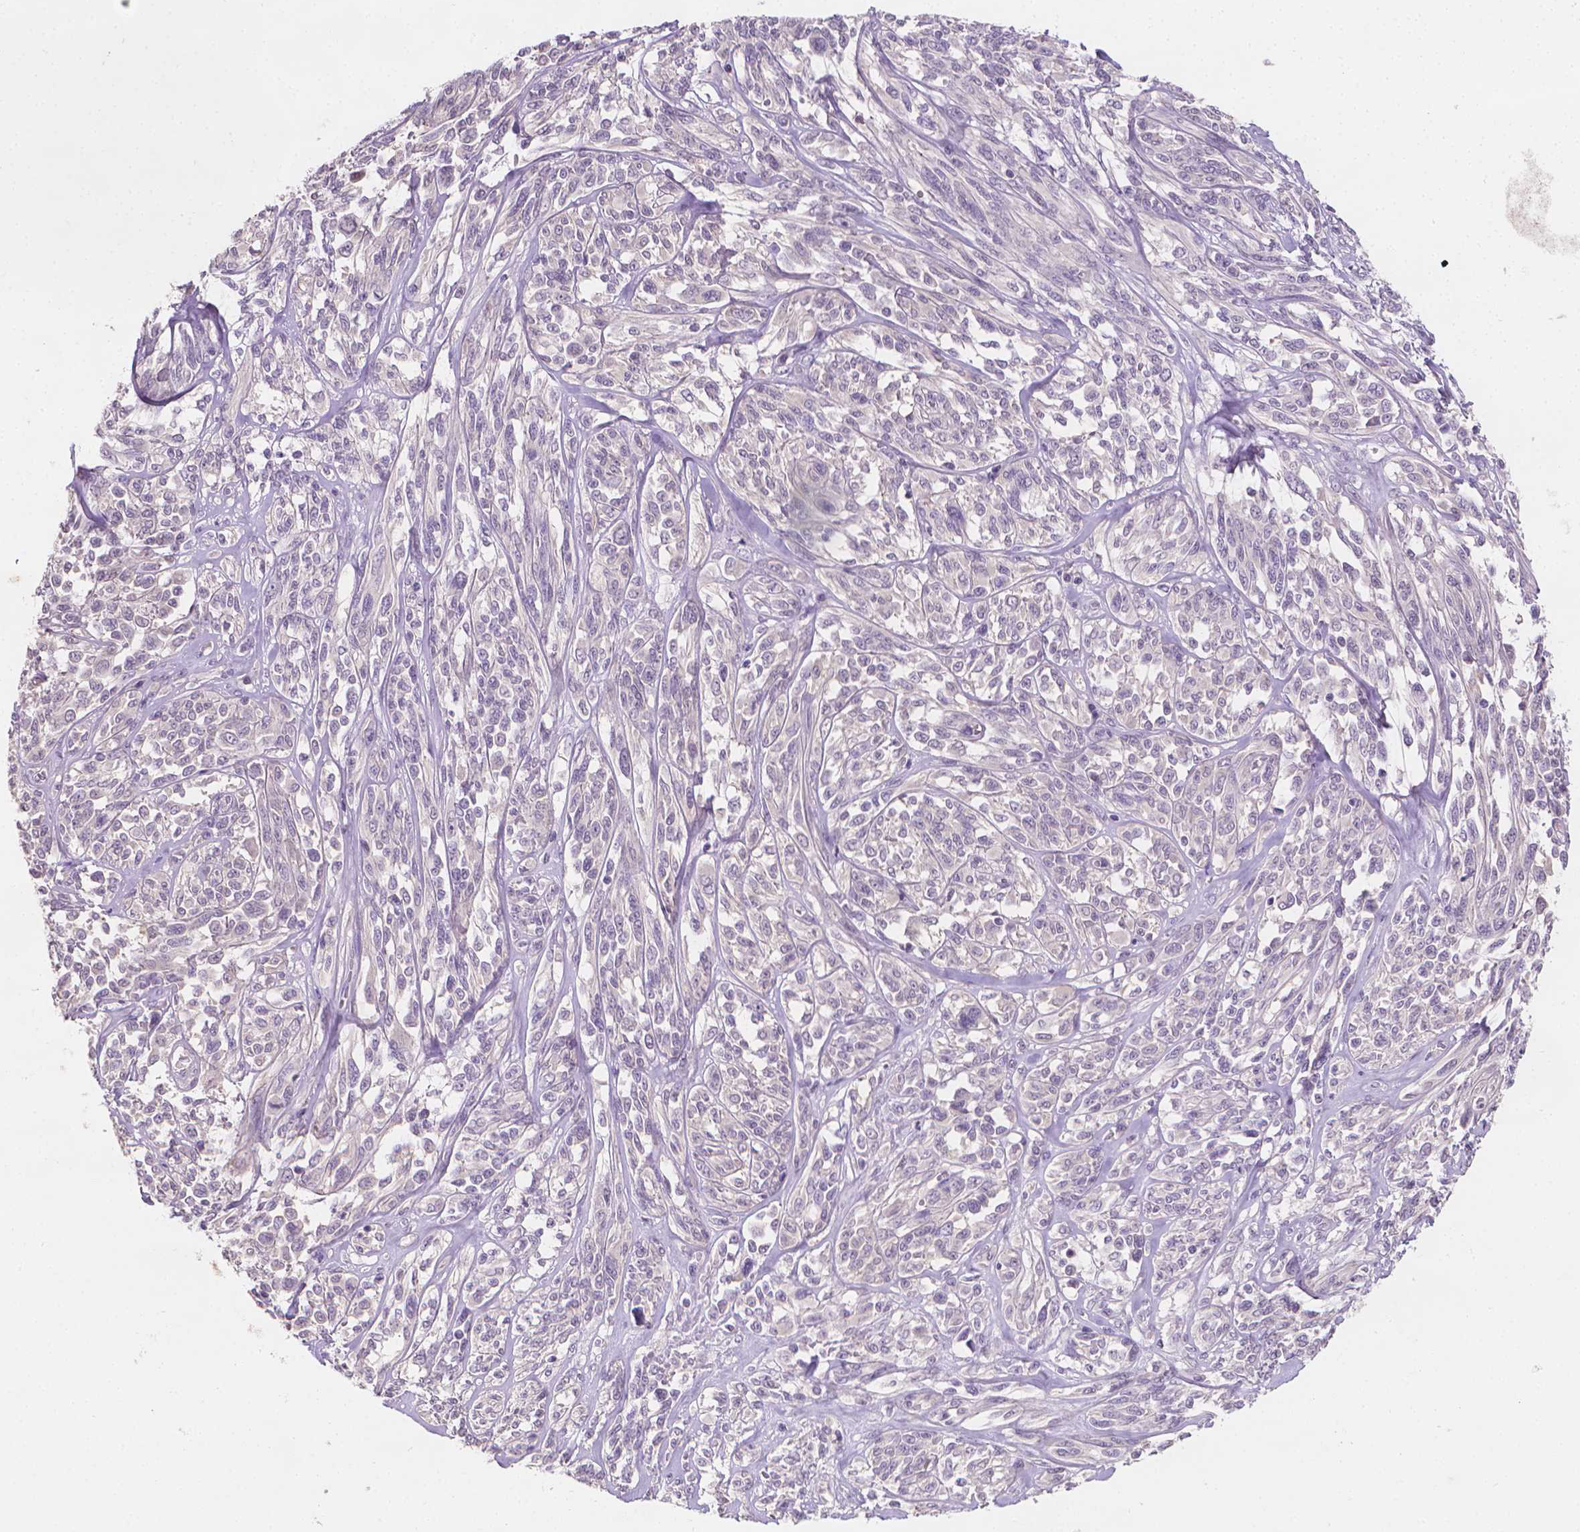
{"staining": {"intensity": "negative", "quantity": "none", "location": "none"}, "tissue": "melanoma", "cell_type": "Tumor cells", "image_type": "cancer", "snomed": [{"axis": "morphology", "description": "Malignant melanoma, NOS"}, {"axis": "topography", "description": "Skin"}], "caption": "Photomicrograph shows no protein staining in tumor cells of malignant melanoma tissue.", "gene": "FASN", "patient": {"sex": "female", "age": 91}}